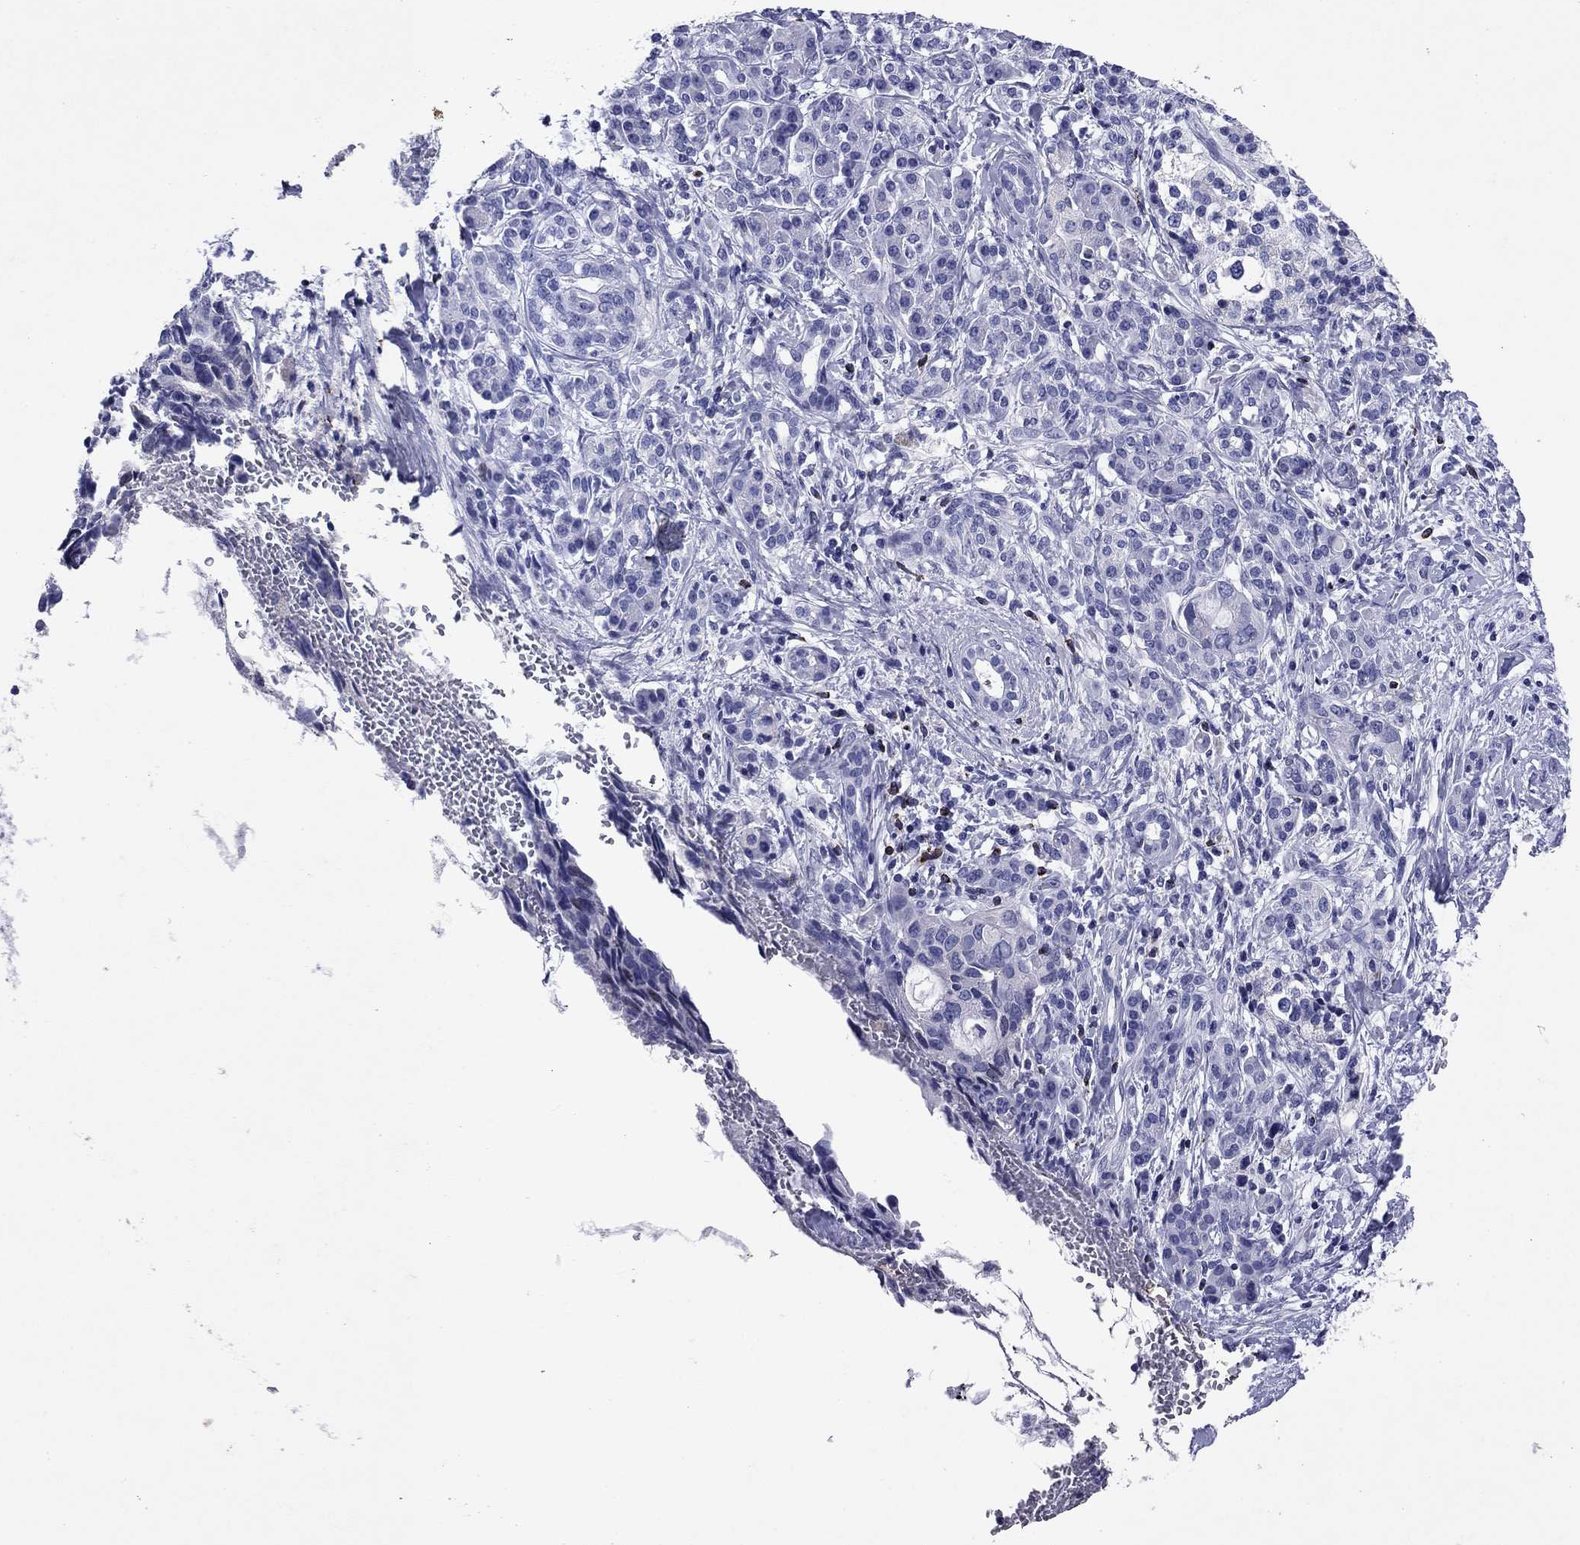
{"staining": {"intensity": "negative", "quantity": "none", "location": "none"}, "tissue": "pancreatic cancer", "cell_type": "Tumor cells", "image_type": "cancer", "snomed": [{"axis": "morphology", "description": "Adenocarcinoma, NOS"}, {"axis": "topography", "description": "Pancreas"}], "caption": "This is an immunohistochemistry (IHC) photomicrograph of human pancreatic adenocarcinoma. There is no expression in tumor cells.", "gene": "GZMK", "patient": {"sex": "female", "age": 56}}